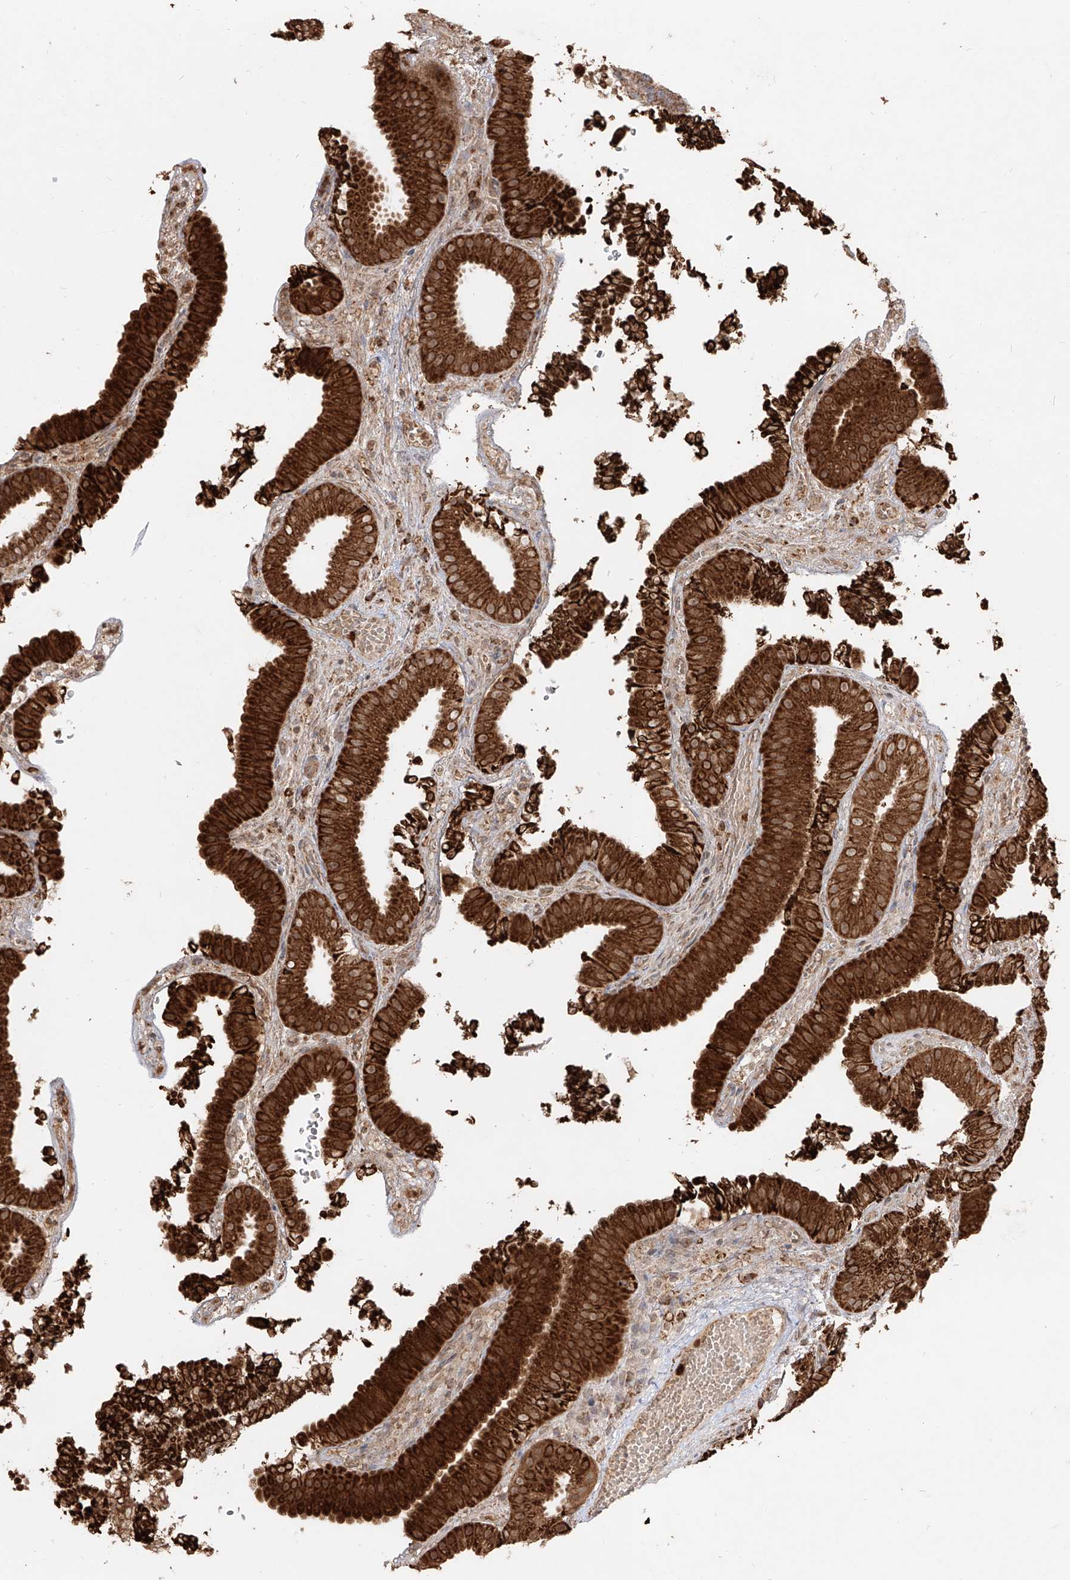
{"staining": {"intensity": "strong", "quantity": ">75%", "location": "cytoplasmic/membranous"}, "tissue": "gallbladder", "cell_type": "Glandular cells", "image_type": "normal", "snomed": [{"axis": "morphology", "description": "Normal tissue, NOS"}, {"axis": "topography", "description": "Gallbladder"}], "caption": "Protein staining of normal gallbladder reveals strong cytoplasmic/membranous positivity in about >75% of glandular cells.", "gene": "AIM2", "patient": {"sex": "female", "age": 30}}